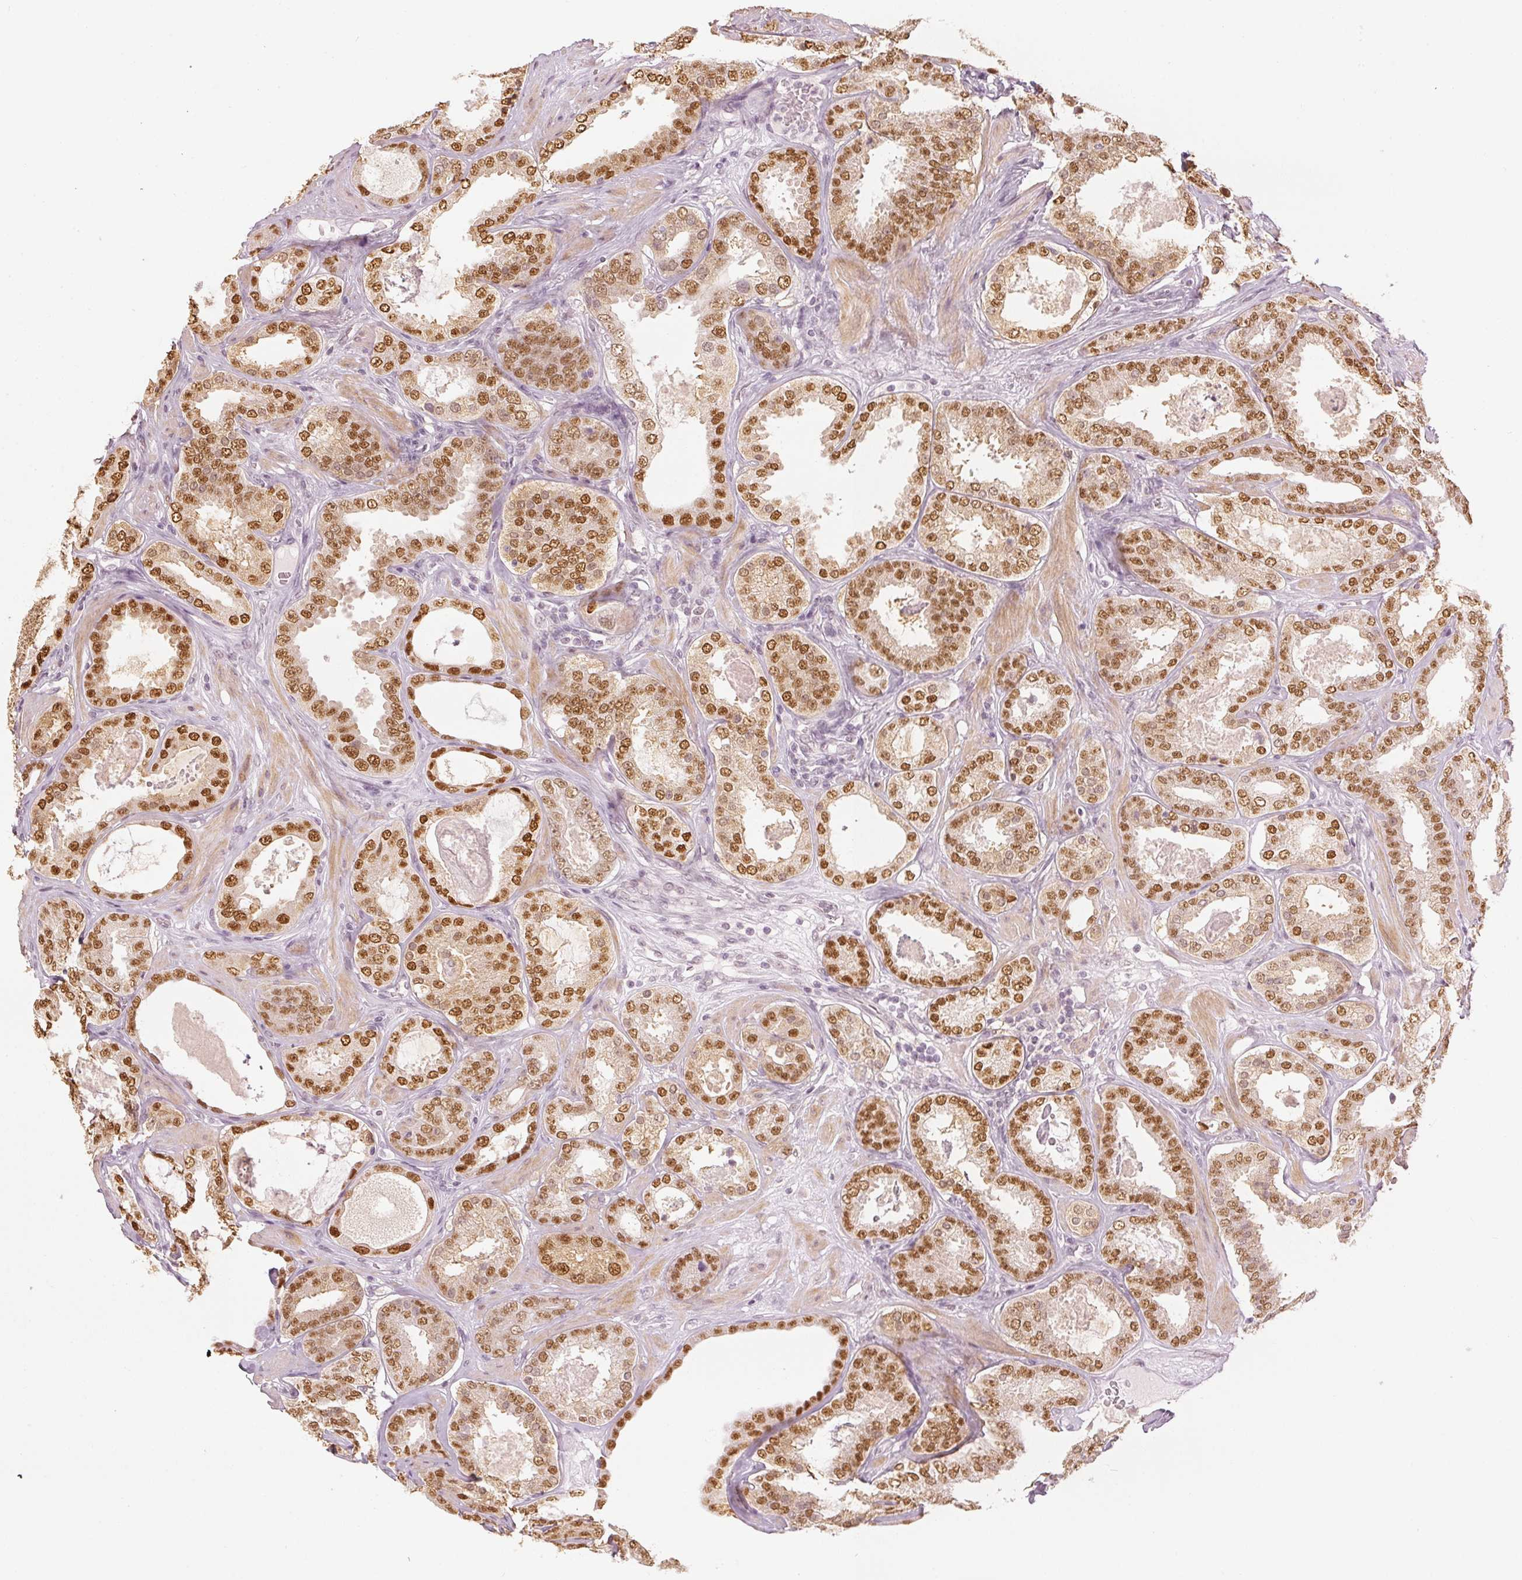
{"staining": {"intensity": "moderate", "quantity": ">75%", "location": "nuclear"}, "tissue": "prostate cancer", "cell_type": "Tumor cells", "image_type": "cancer", "snomed": [{"axis": "morphology", "description": "Adenocarcinoma, High grade"}, {"axis": "topography", "description": "Prostate"}], "caption": "There is medium levels of moderate nuclear staining in tumor cells of prostate cancer (adenocarcinoma (high-grade)), as demonstrated by immunohistochemical staining (brown color).", "gene": "SLC39A3", "patient": {"sex": "male", "age": 63}}